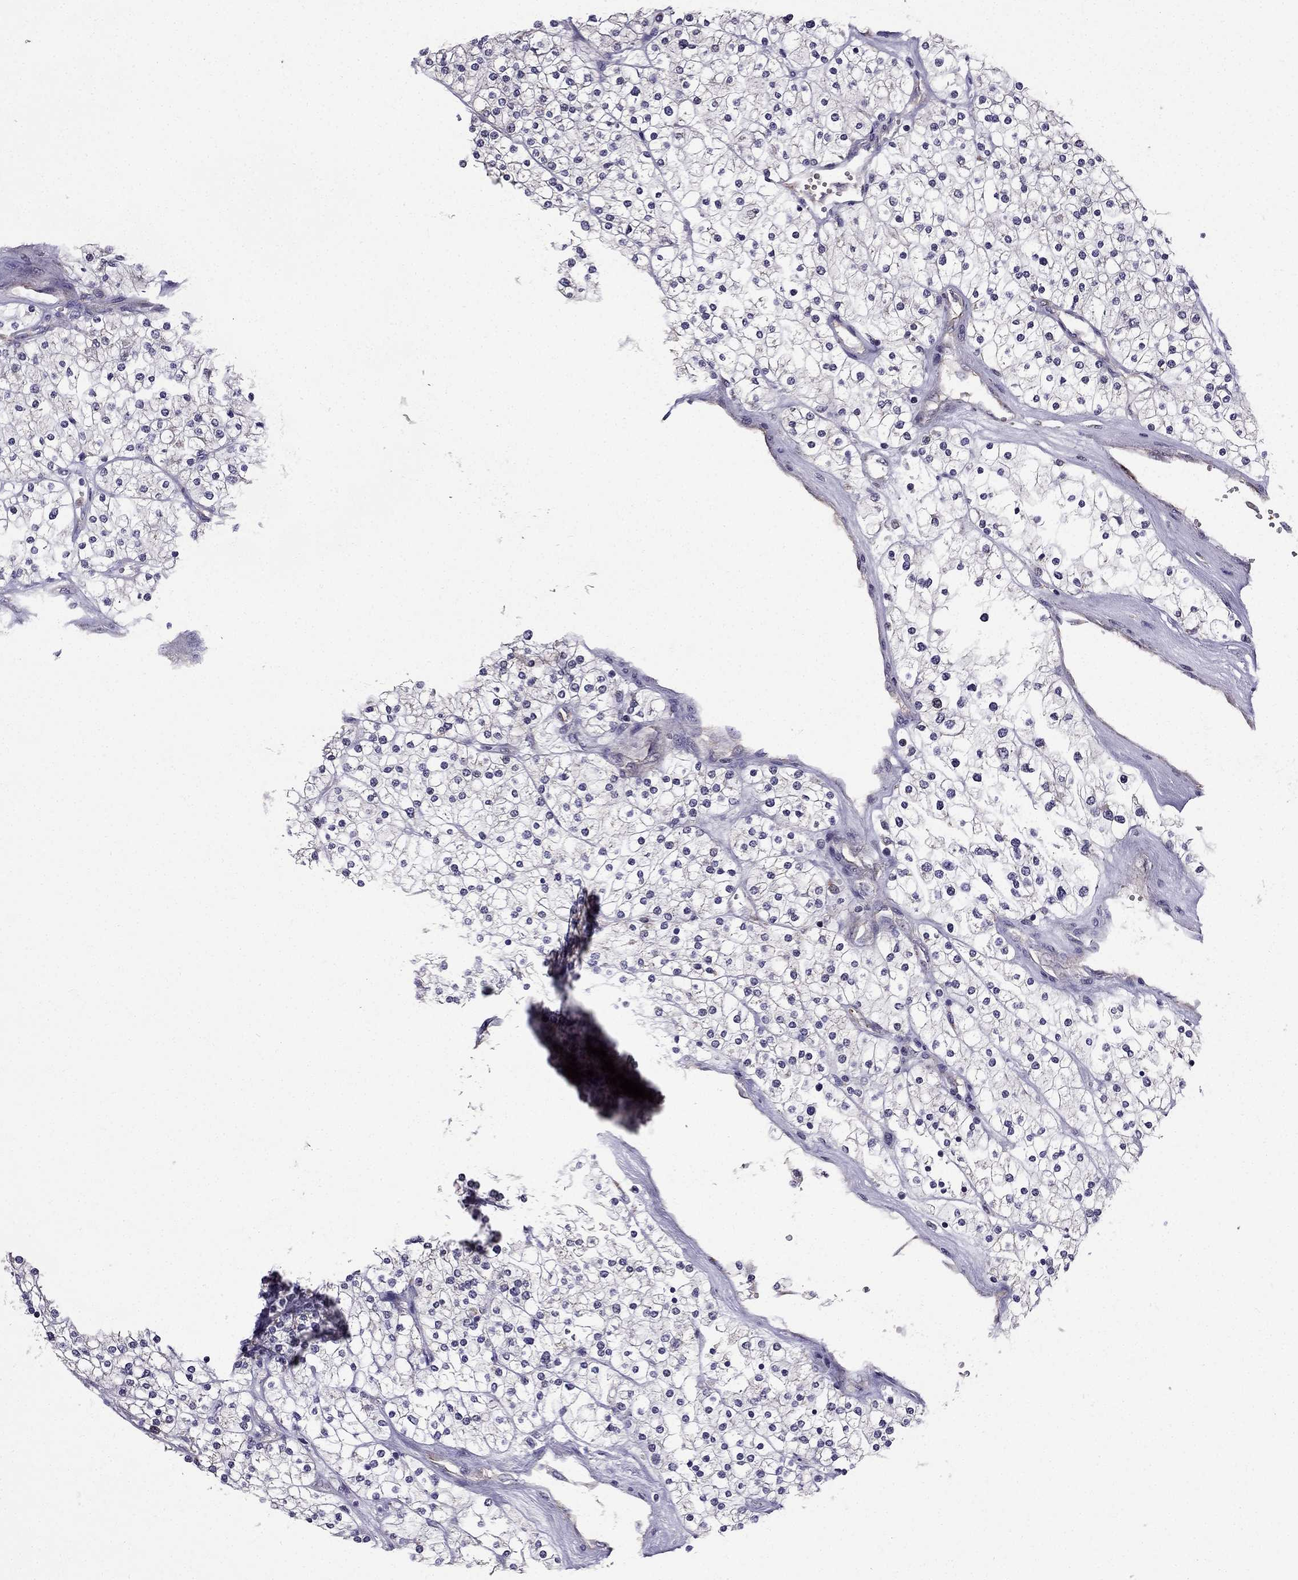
{"staining": {"intensity": "negative", "quantity": "none", "location": "none"}, "tissue": "renal cancer", "cell_type": "Tumor cells", "image_type": "cancer", "snomed": [{"axis": "morphology", "description": "Adenocarcinoma, NOS"}, {"axis": "topography", "description": "Kidney"}], "caption": "The histopathology image reveals no staining of tumor cells in renal adenocarcinoma. Nuclei are stained in blue.", "gene": "SLC6A2", "patient": {"sex": "male", "age": 80}}